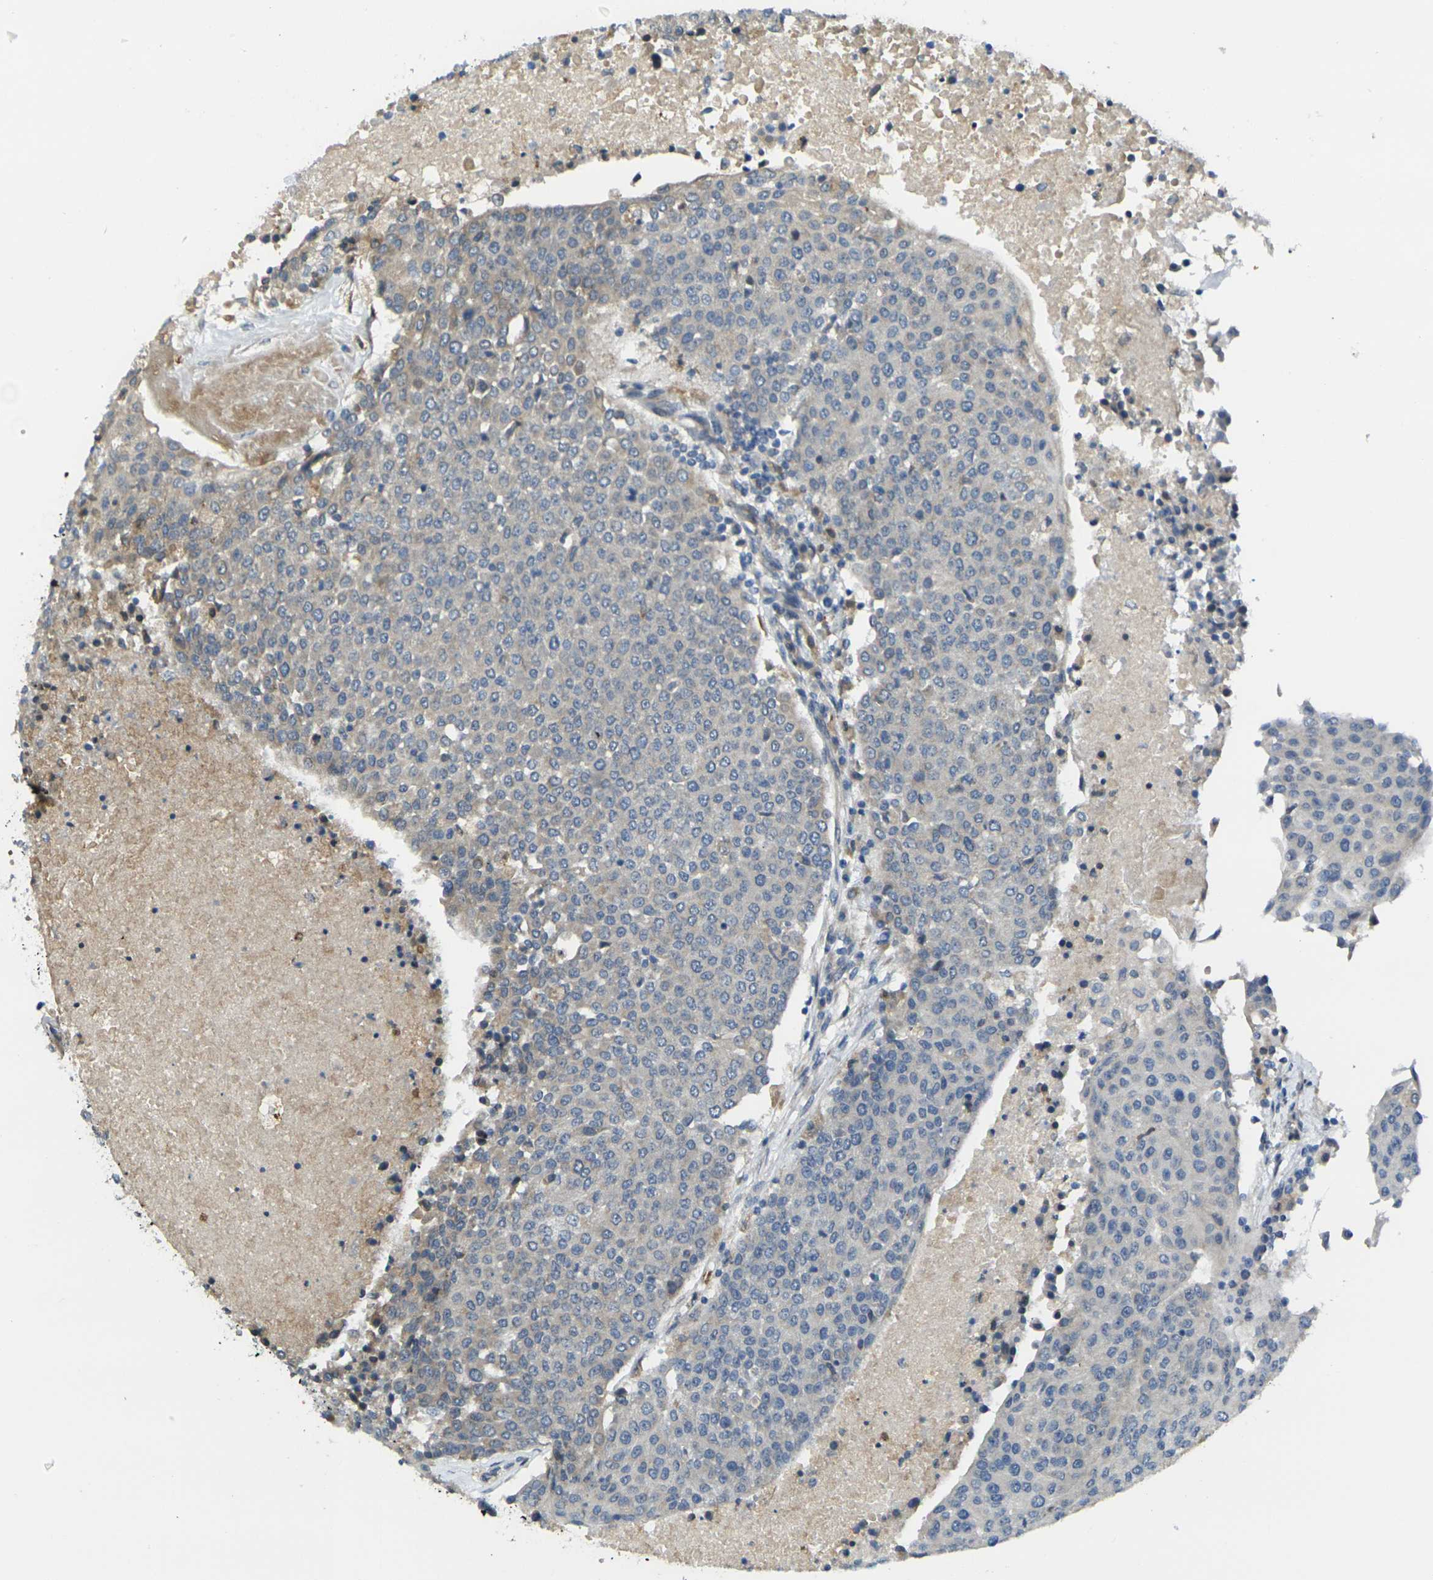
{"staining": {"intensity": "weak", "quantity": "<25%", "location": "cytoplasmic/membranous"}, "tissue": "urothelial cancer", "cell_type": "Tumor cells", "image_type": "cancer", "snomed": [{"axis": "morphology", "description": "Urothelial carcinoma, High grade"}, {"axis": "topography", "description": "Urinary bladder"}], "caption": "High power microscopy micrograph of an IHC photomicrograph of urothelial carcinoma (high-grade), revealing no significant expression in tumor cells.", "gene": "FZD1", "patient": {"sex": "female", "age": 85}}